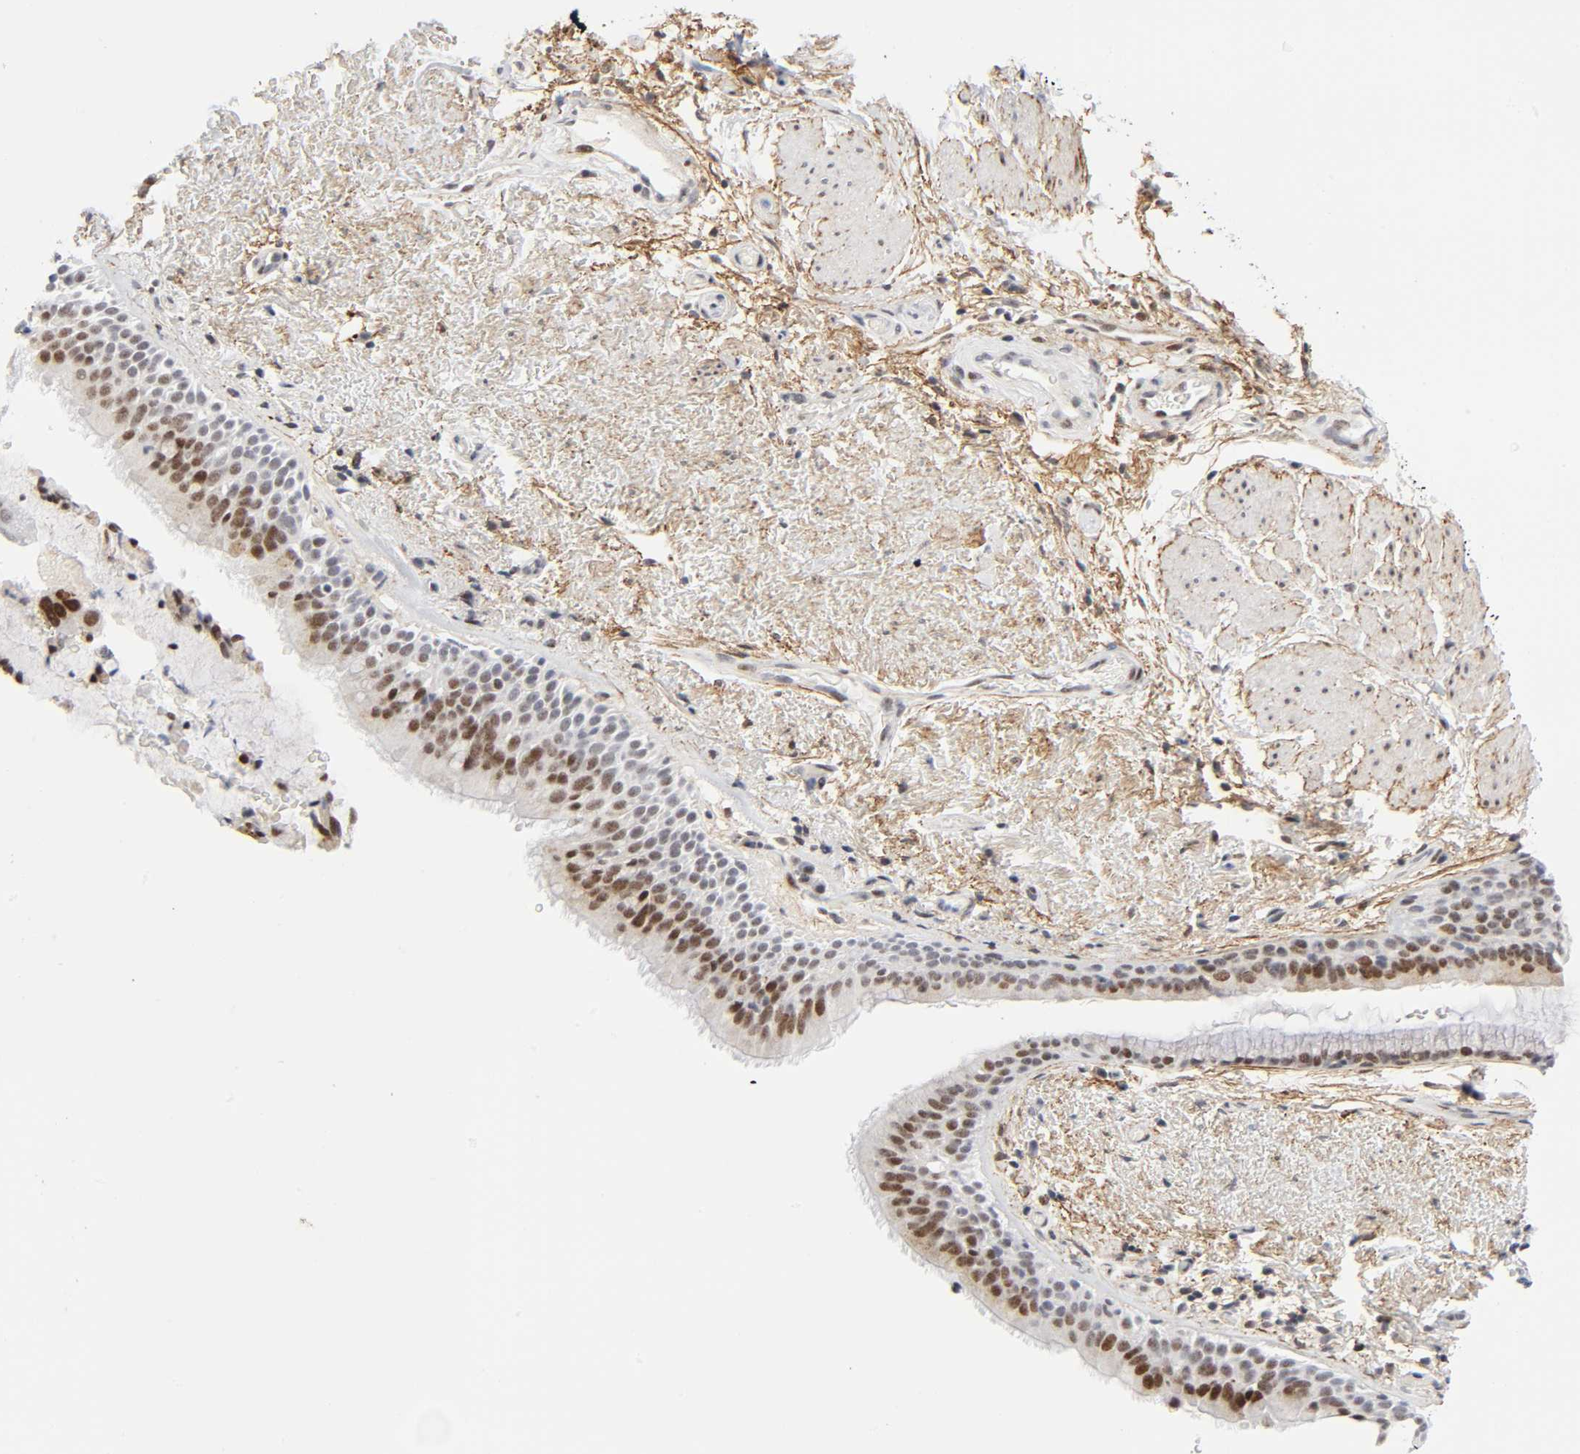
{"staining": {"intensity": "moderate", "quantity": ">75%", "location": "nuclear"}, "tissue": "bronchus", "cell_type": "Respiratory epithelial cells", "image_type": "normal", "snomed": [{"axis": "morphology", "description": "Normal tissue, NOS"}, {"axis": "topography", "description": "Bronchus"}], "caption": "Immunohistochemistry (IHC) photomicrograph of unremarkable bronchus: human bronchus stained using immunohistochemistry displays medium levels of moderate protein expression localized specifically in the nuclear of respiratory epithelial cells, appearing as a nuclear brown color.", "gene": "DIDO1", "patient": {"sex": "female", "age": 54}}